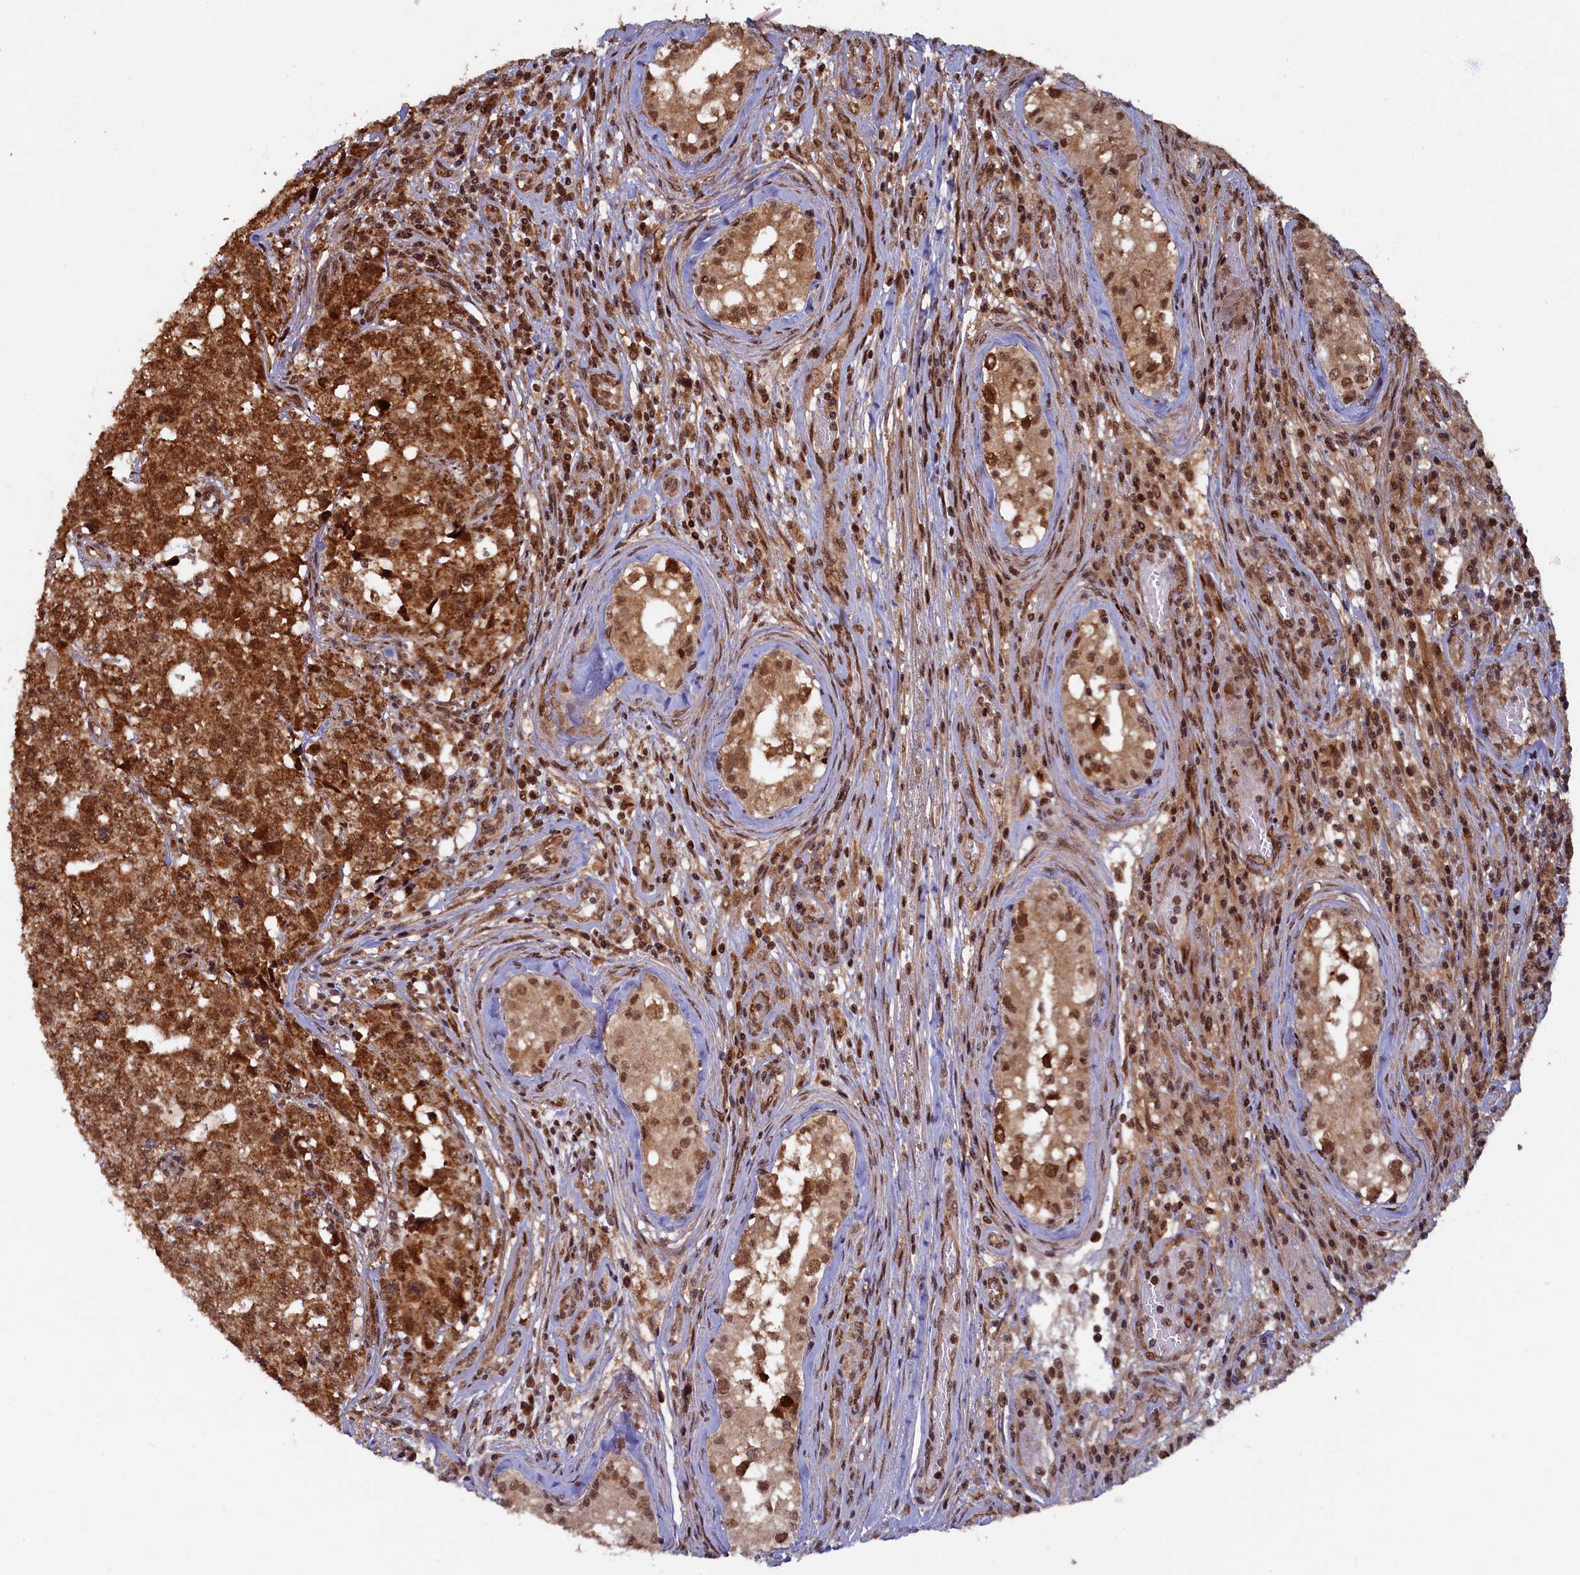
{"staining": {"intensity": "strong", "quantity": ">75%", "location": "cytoplasmic/membranous,nuclear"}, "tissue": "testis cancer", "cell_type": "Tumor cells", "image_type": "cancer", "snomed": [{"axis": "morphology", "description": "Carcinoma, Embryonal, NOS"}, {"axis": "topography", "description": "Testis"}], "caption": "Immunohistochemistry (IHC) (DAB) staining of human testis cancer (embryonal carcinoma) displays strong cytoplasmic/membranous and nuclear protein positivity in approximately >75% of tumor cells.", "gene": "BRCA1", "patient": {"sex": "male", "age": 28}}